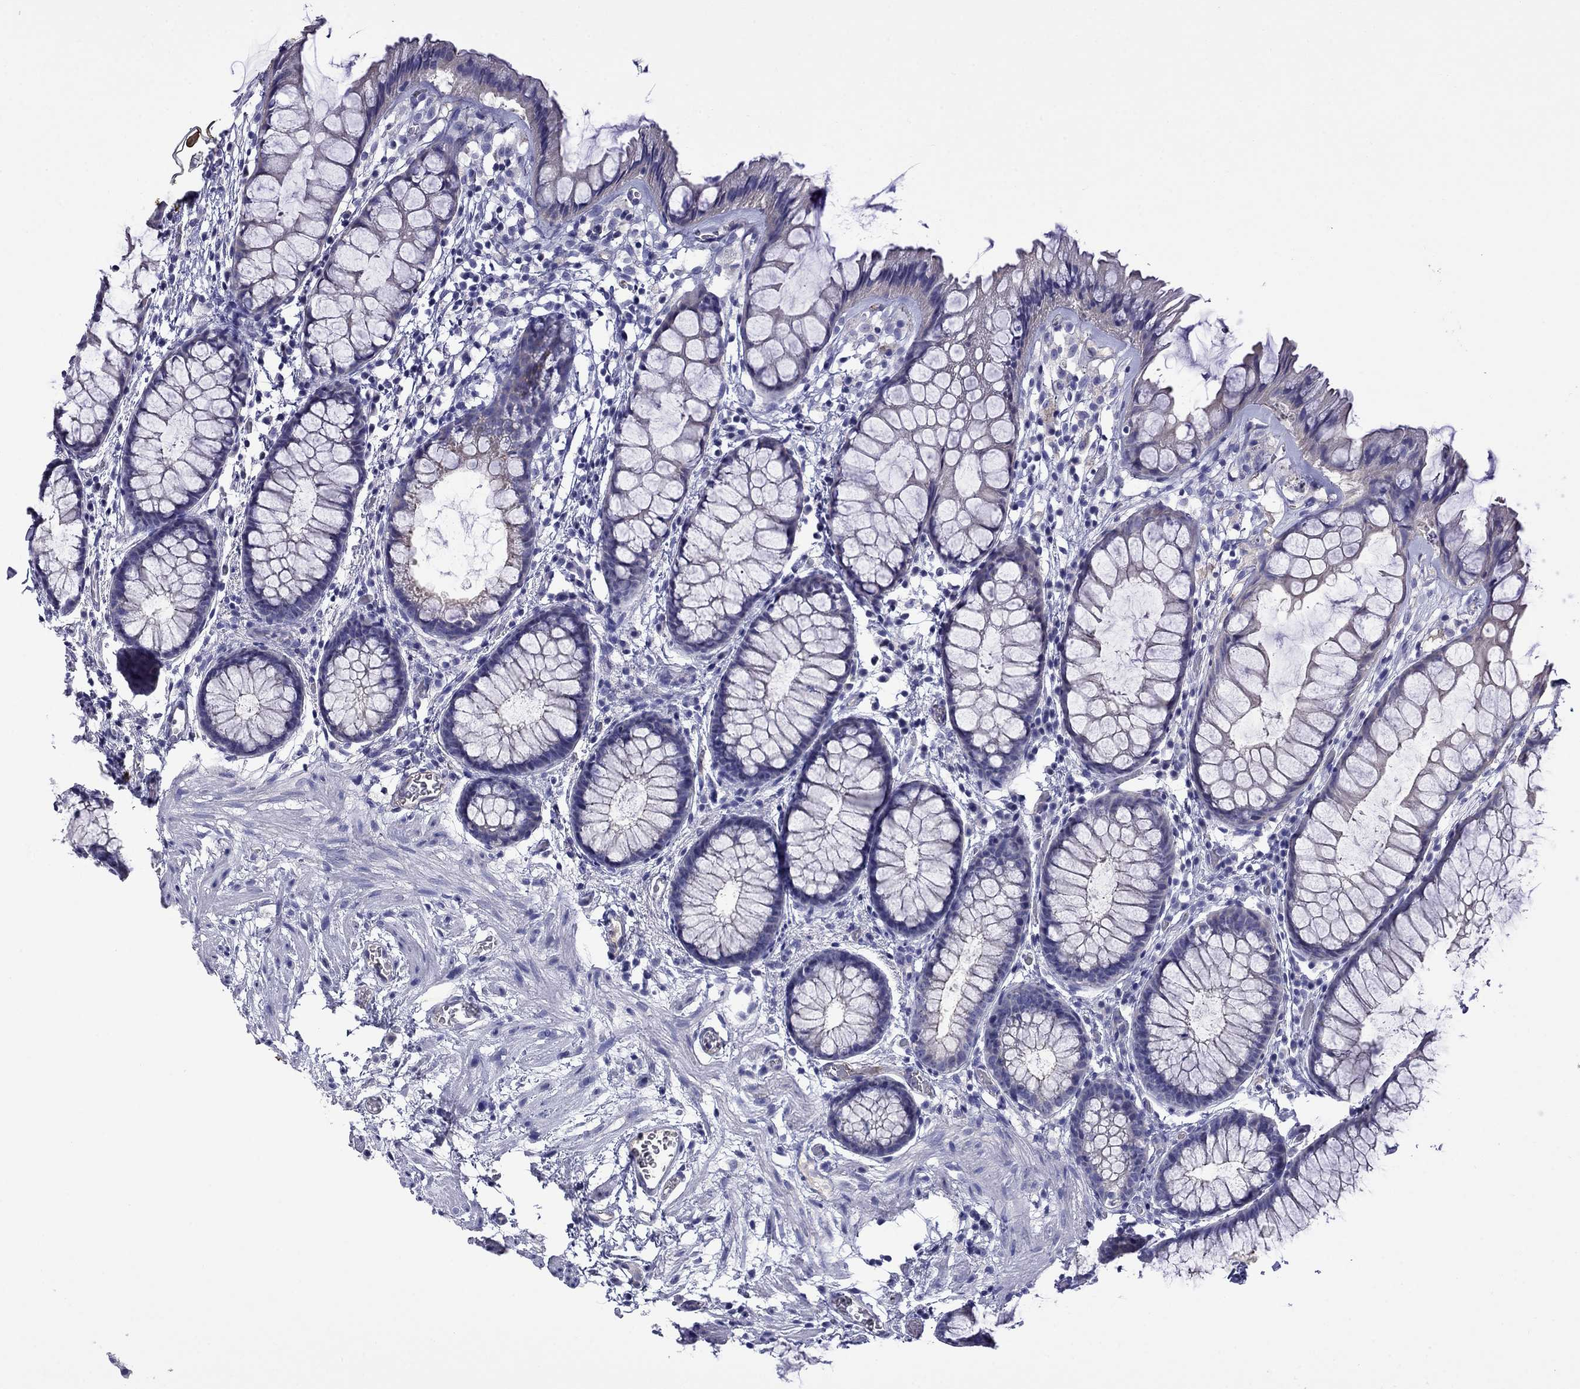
{"staining": {"intensity": "negative", "quantity": "none", "location": "none"}, "tissue": "rectum", "cell_type": "Glandular cells", "image_type": "normal", "snomed": [{"axis": "morphology", "description": "Normal tissue, NOS"}, {"axis": "topography", "description": "Rectum"}], "caption": "Normal rectum was stained to show a protein in brown. There is no significant expression in glandular cells. The staining was performed using DAB to visualize the protein expression in brown, while the nuclei were stained in blue with hematoxylin (Magnification: 20x).", "gene": "STAR", "patient": {"sex": "female", "age": 62}}